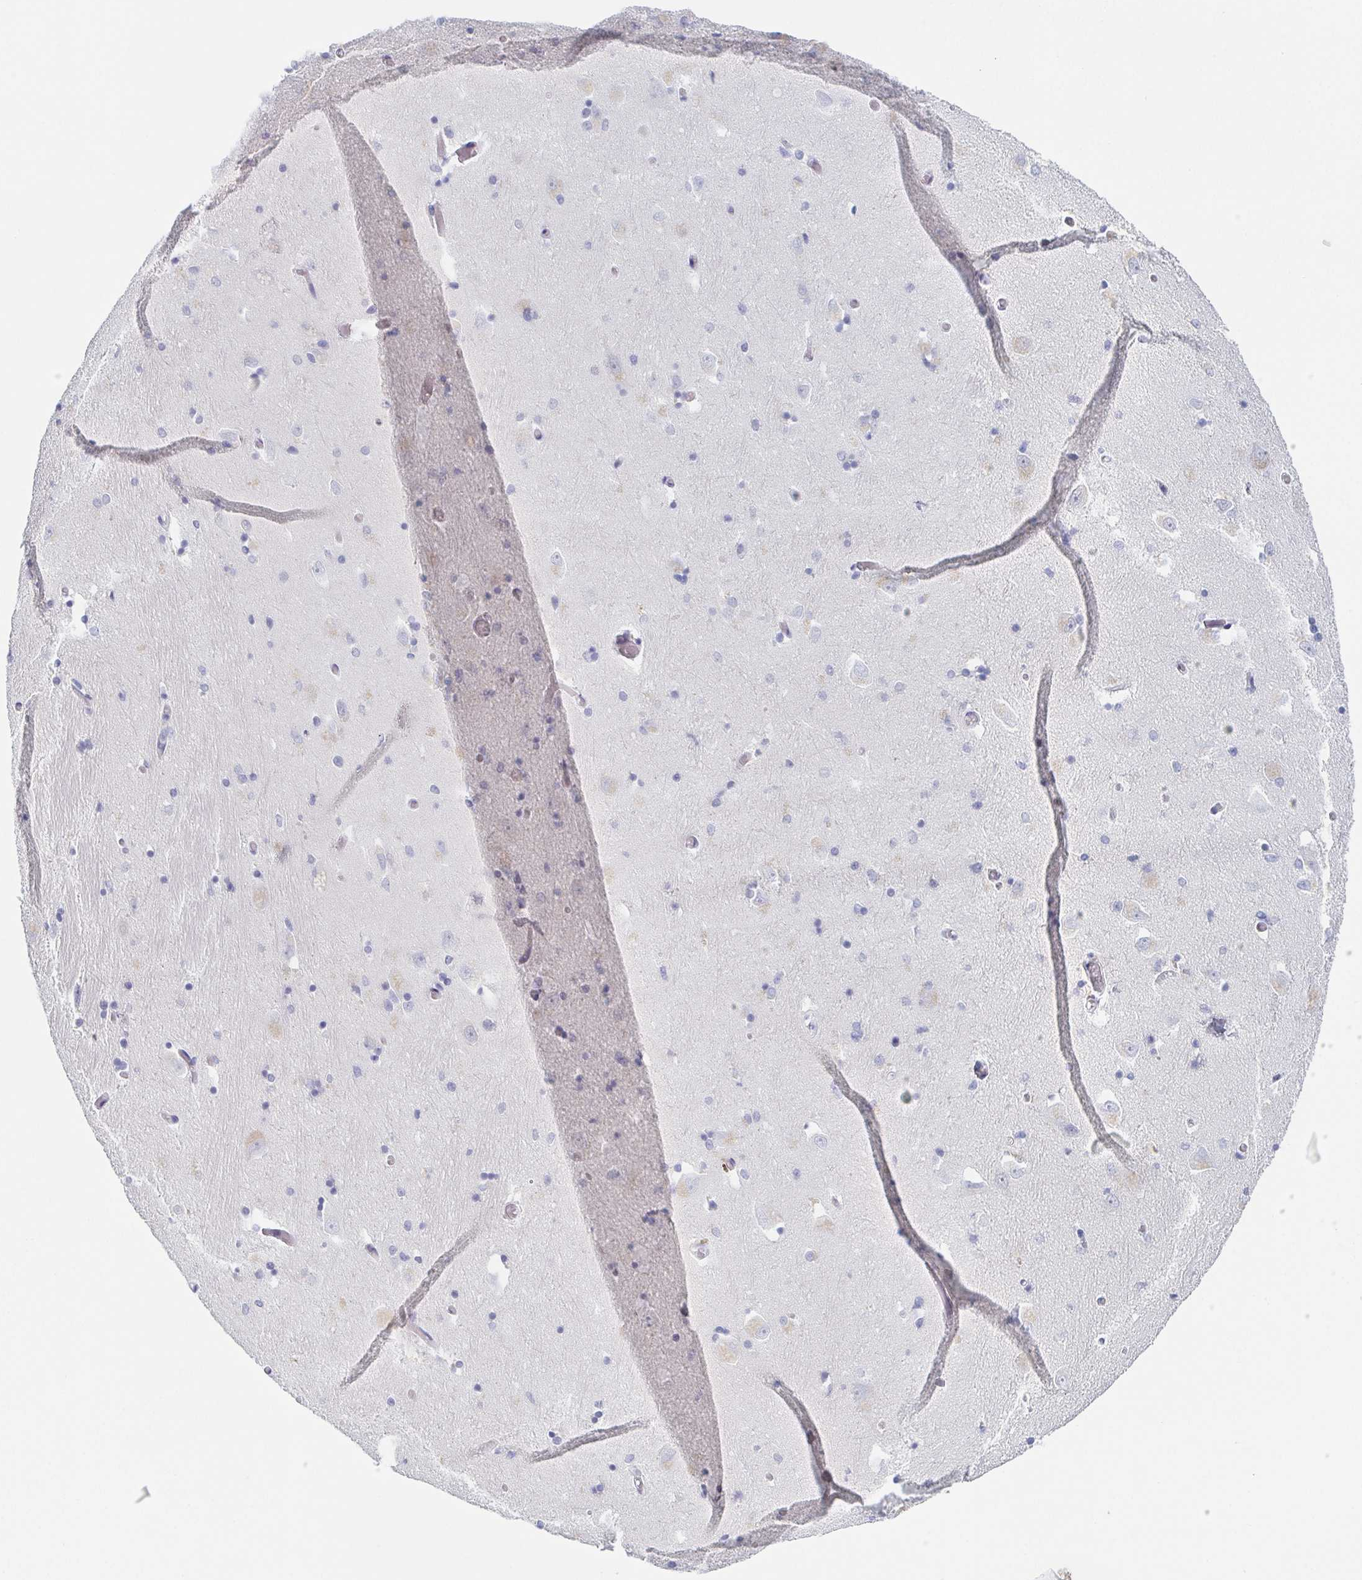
{"staining": {"intensity": "negative", "quantity": "none", "location": "none"}, "tissue": "caudate", "cell_type": "Glial cells", "image_type": "normal", "snomed": [{"axis": "morphology", "description": "Normal tissue, NOS"}, {"axis": "topography", "description": "Lateral ventricle wall"}, {"axis": "topography", "description": "Hippocampus"}], "caption": "Immunohistochemical staining of unremarkable human caudate exhibits no significant staining in glial cells.", "gene": "RHOV", "patient": {"sex": "female", "age": 63}}